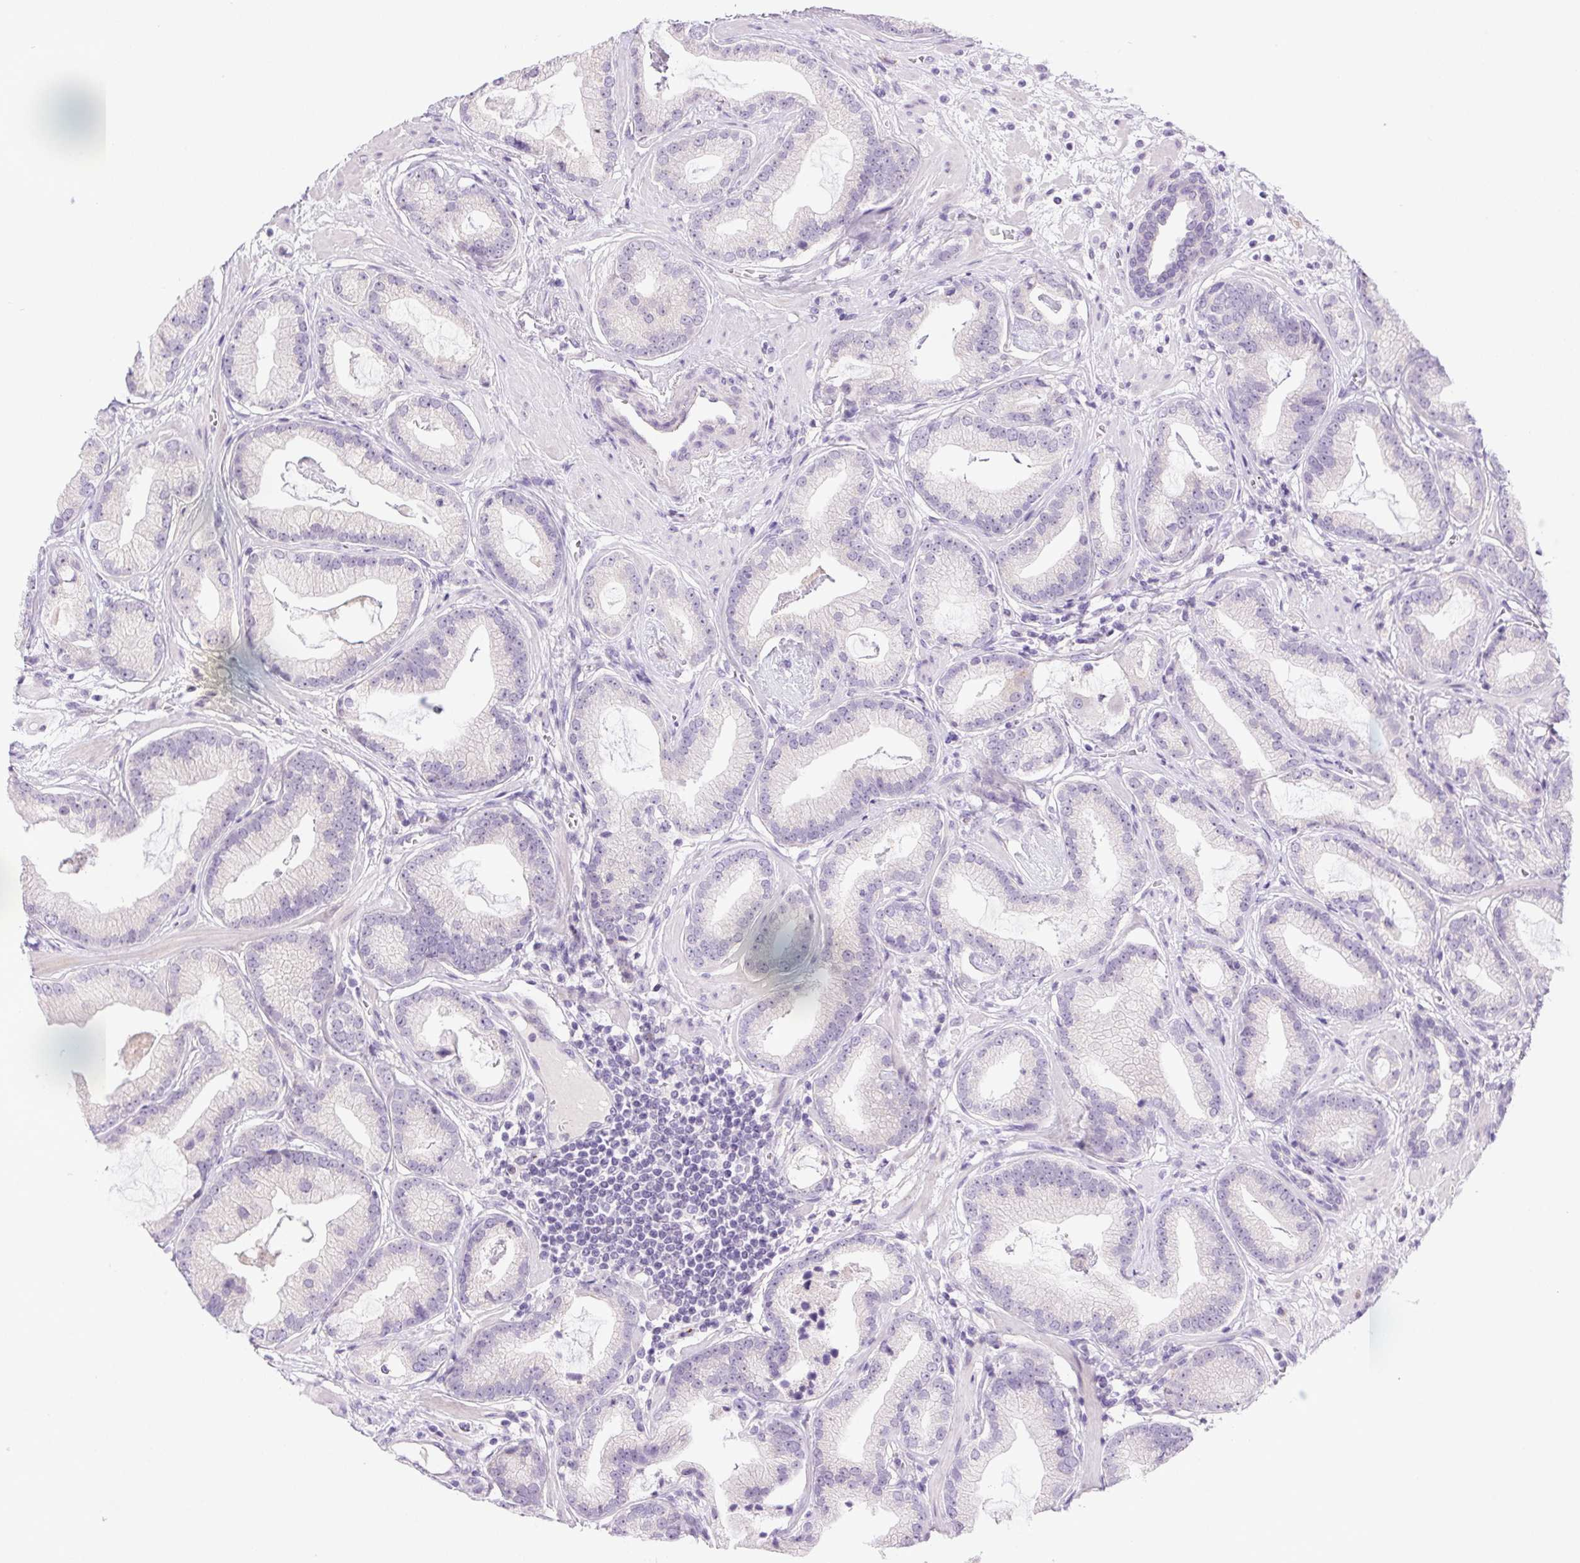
{"staining": {"intensity": "negative", "quantity": "none", "location": "none"}, "tissue": "prostate cancer", "cell_type": "Tumor cells", "image_type": "cancer", "snomed": [{"axis": "morphology", "description": "Adenocarcinoma, Low grade"}, {"axis": "topography", "description": "Prostate"}], "caption": "Tumor cells are negative for brown protein staining in low-grade adenocarcinoma (prostate). Brightfield microscopy of immunohistochemistry (IHC) stained with DAB (brown) and hematoxylin (blue), captured at high magnification.", "gene": "LRRTM1", "patient": {"sex": "male", "age": 62}}